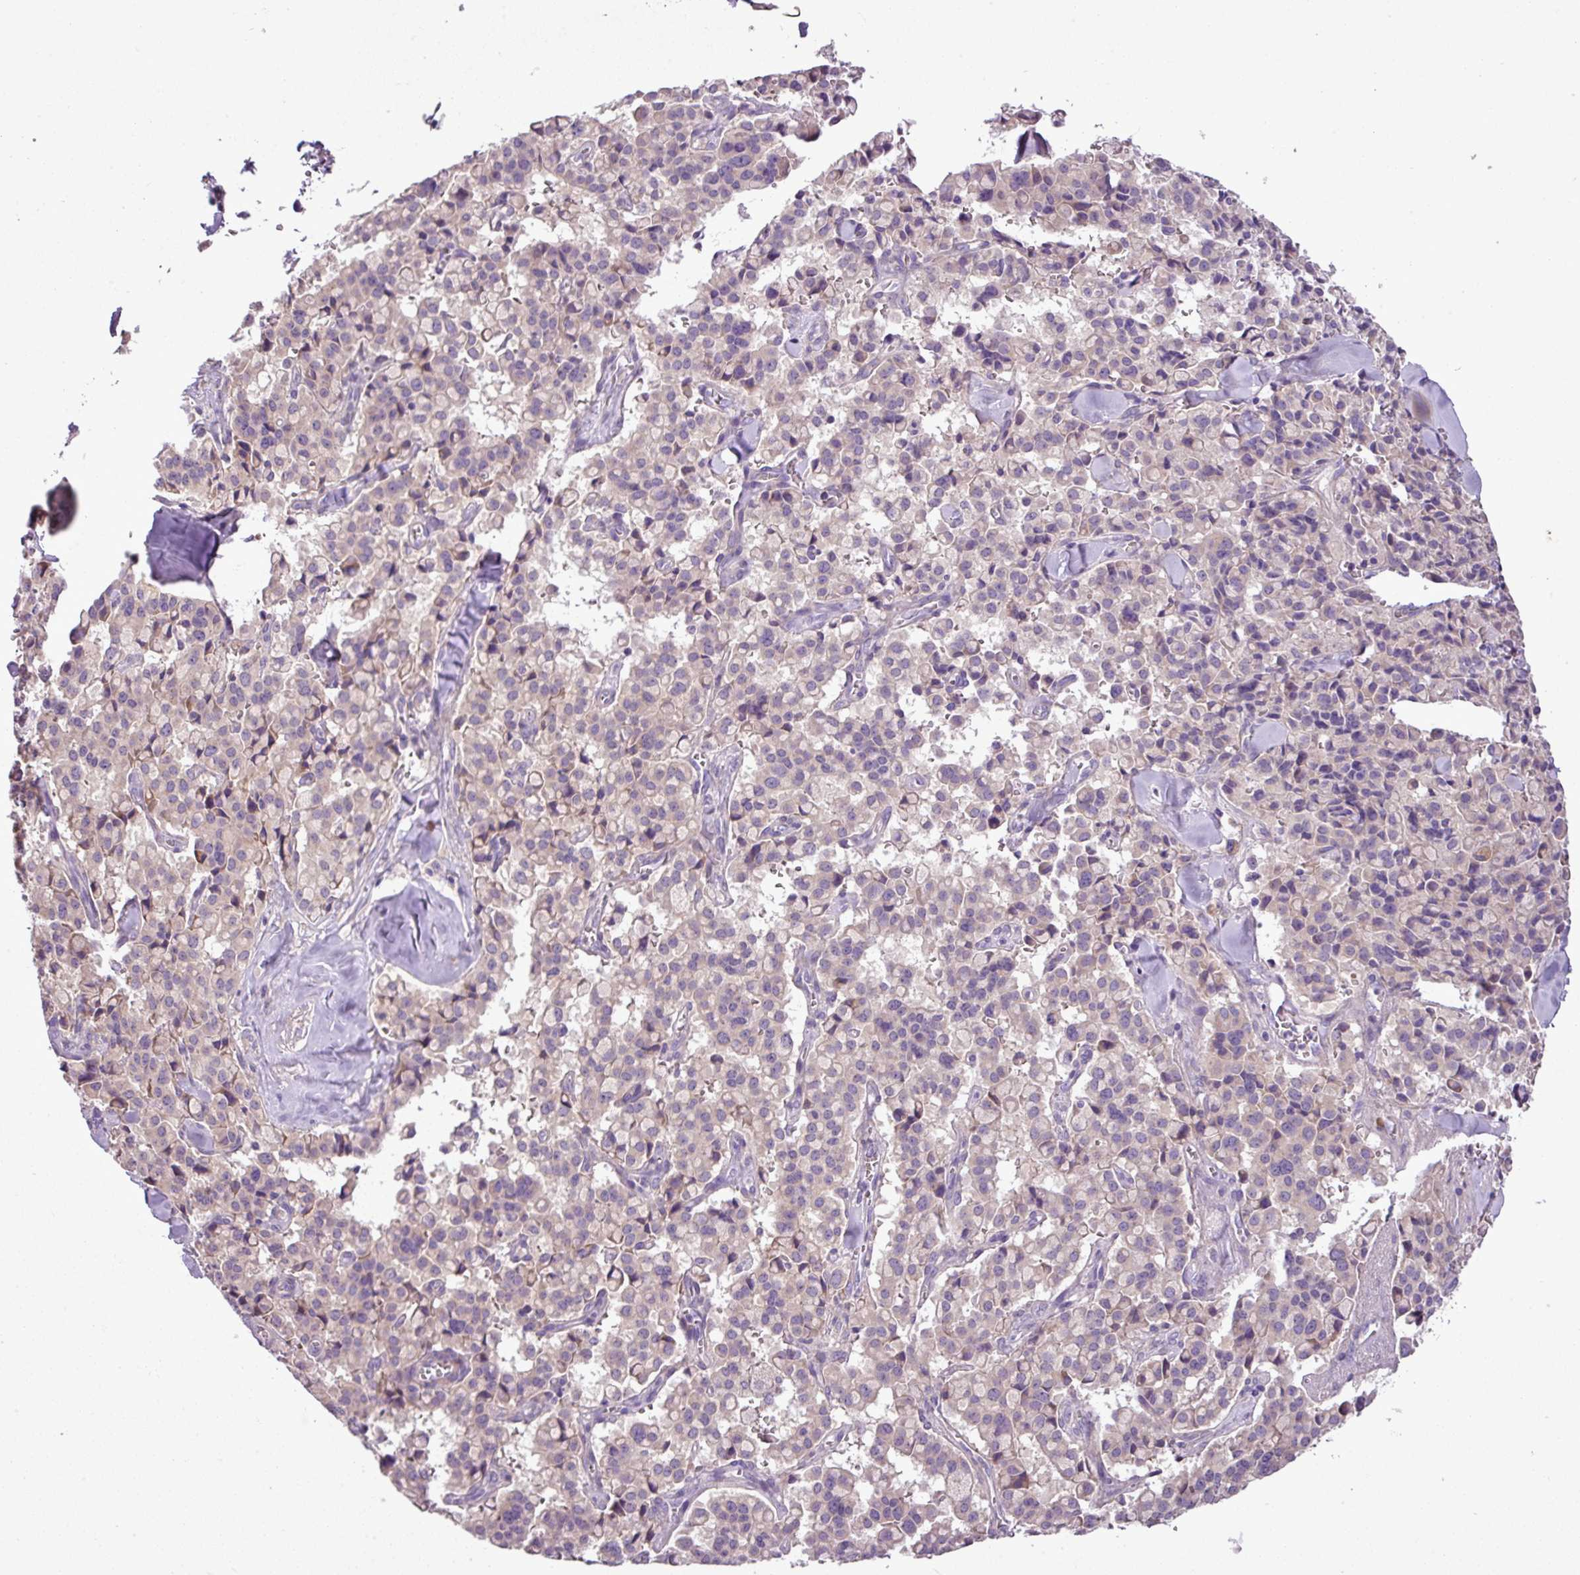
{"staining": {"intensity": "negative", "quantity": "none", "location": "none"}, "tissue": "pancreatic cancer", "cell_type": "Tumor cells", "image_type": "cancer", "snomed": [{"axis": "morphology", "description": "Adenocarcinoma, NOS"}, {"axis": "topography", "description": "Pancreas"}], "caption": "Tumor cells show no significant protein expression in pancreatic cancer.", "gene": "MOCS3", "patient": {"sex": "male", "age": 65}}